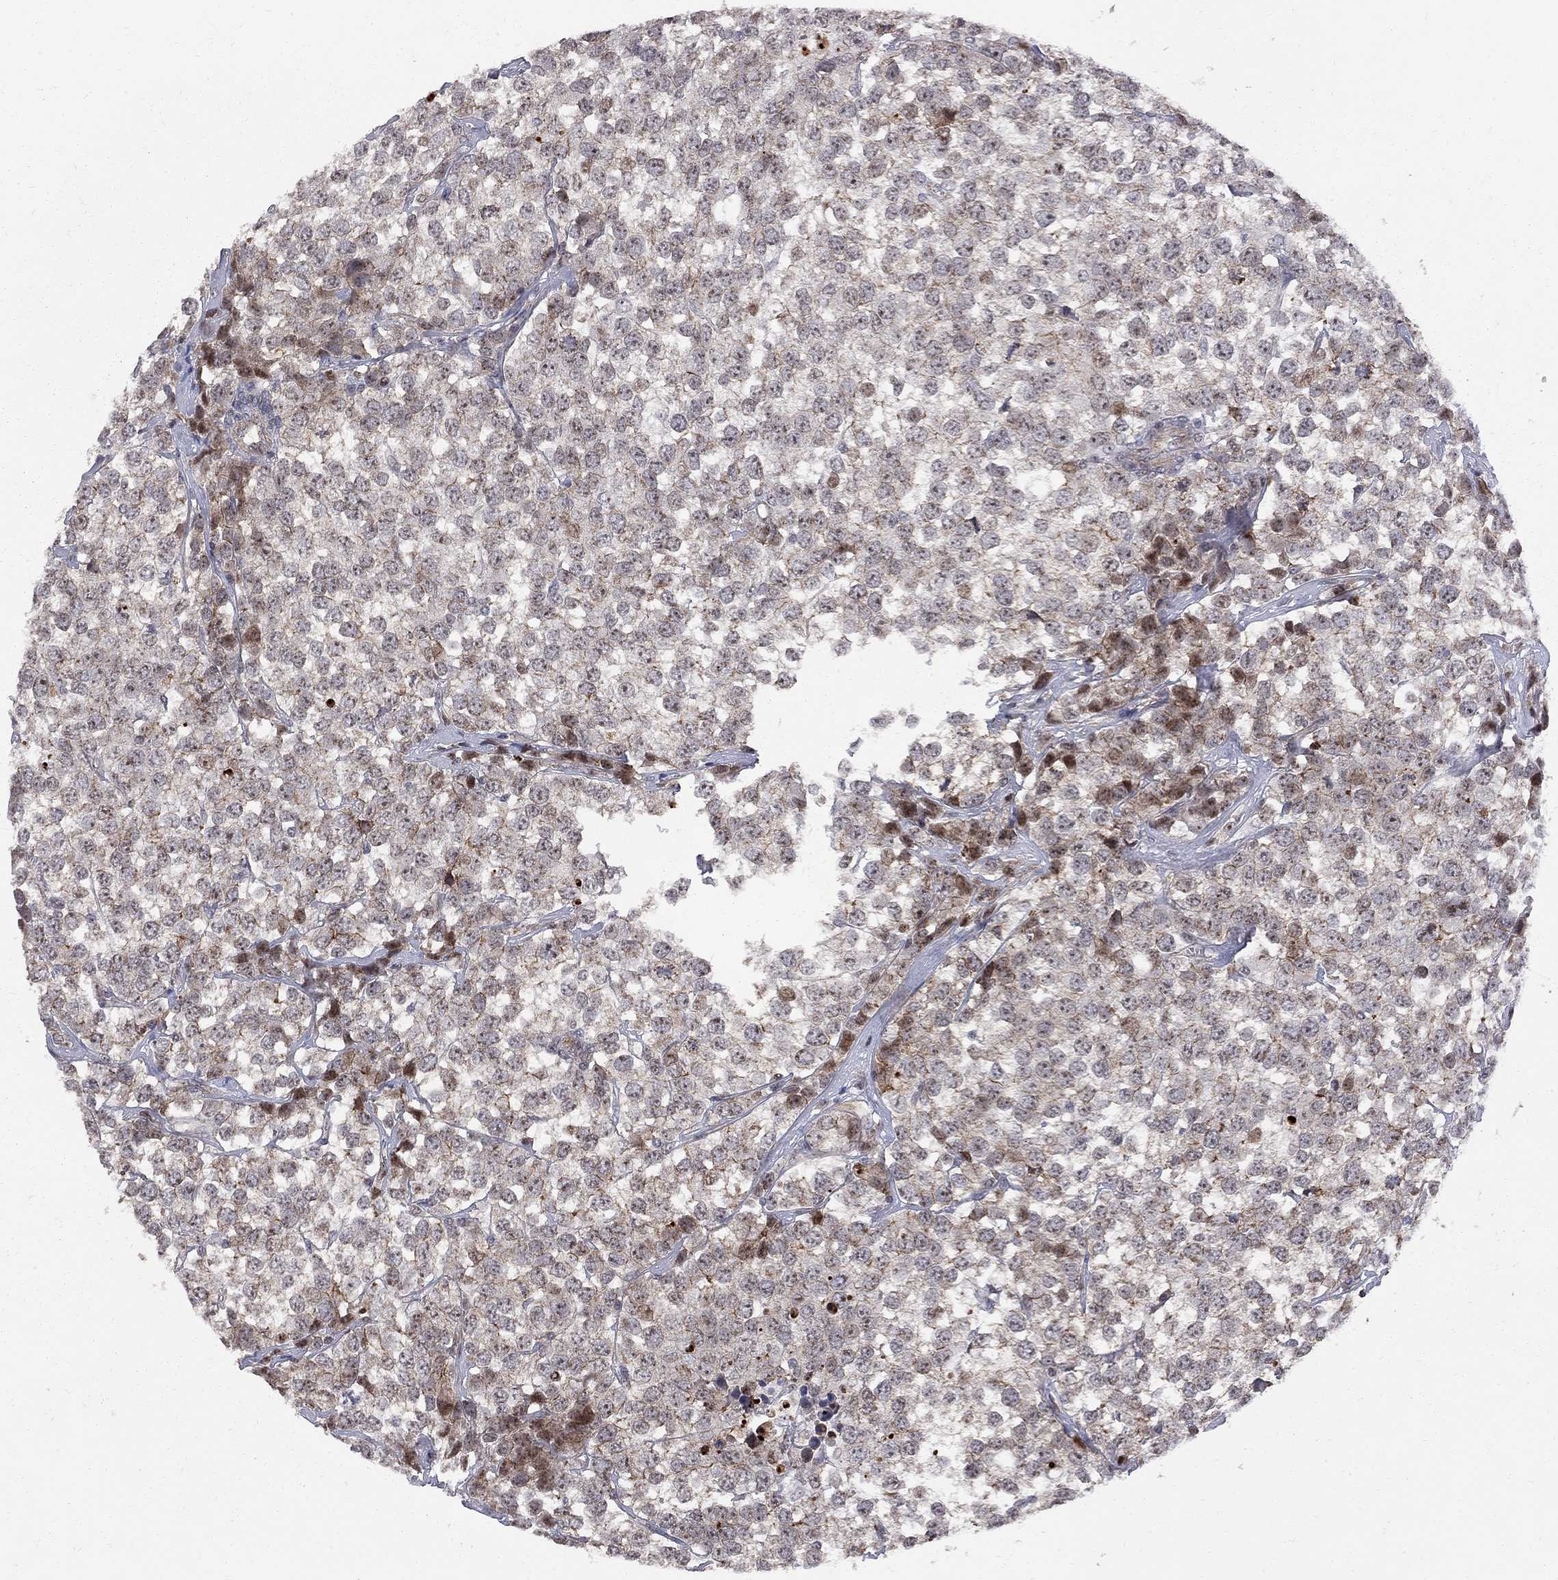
{"staining": {"intensity": "strong", "quantity": "<25%", "location": "nuclear"}, "tissue": "testis cancer", "cell_type": "Tumor cells", "image_type": "cancer", "snomed": [{"axis": "morphology", "description": "Seminoma, NOS"}, {"axis": "topography", "description": "Testis"}], "caption": "Seminoma (testis) was stained to show a protein in brown. There is medium levels of strong nuclear staining in approximately <25% of tumor cells. (DAB IHC, brown staining for protein, blue staining for nuclei).", "gene": "DHX33", "patient": {"sex": "male", "age": 59}}